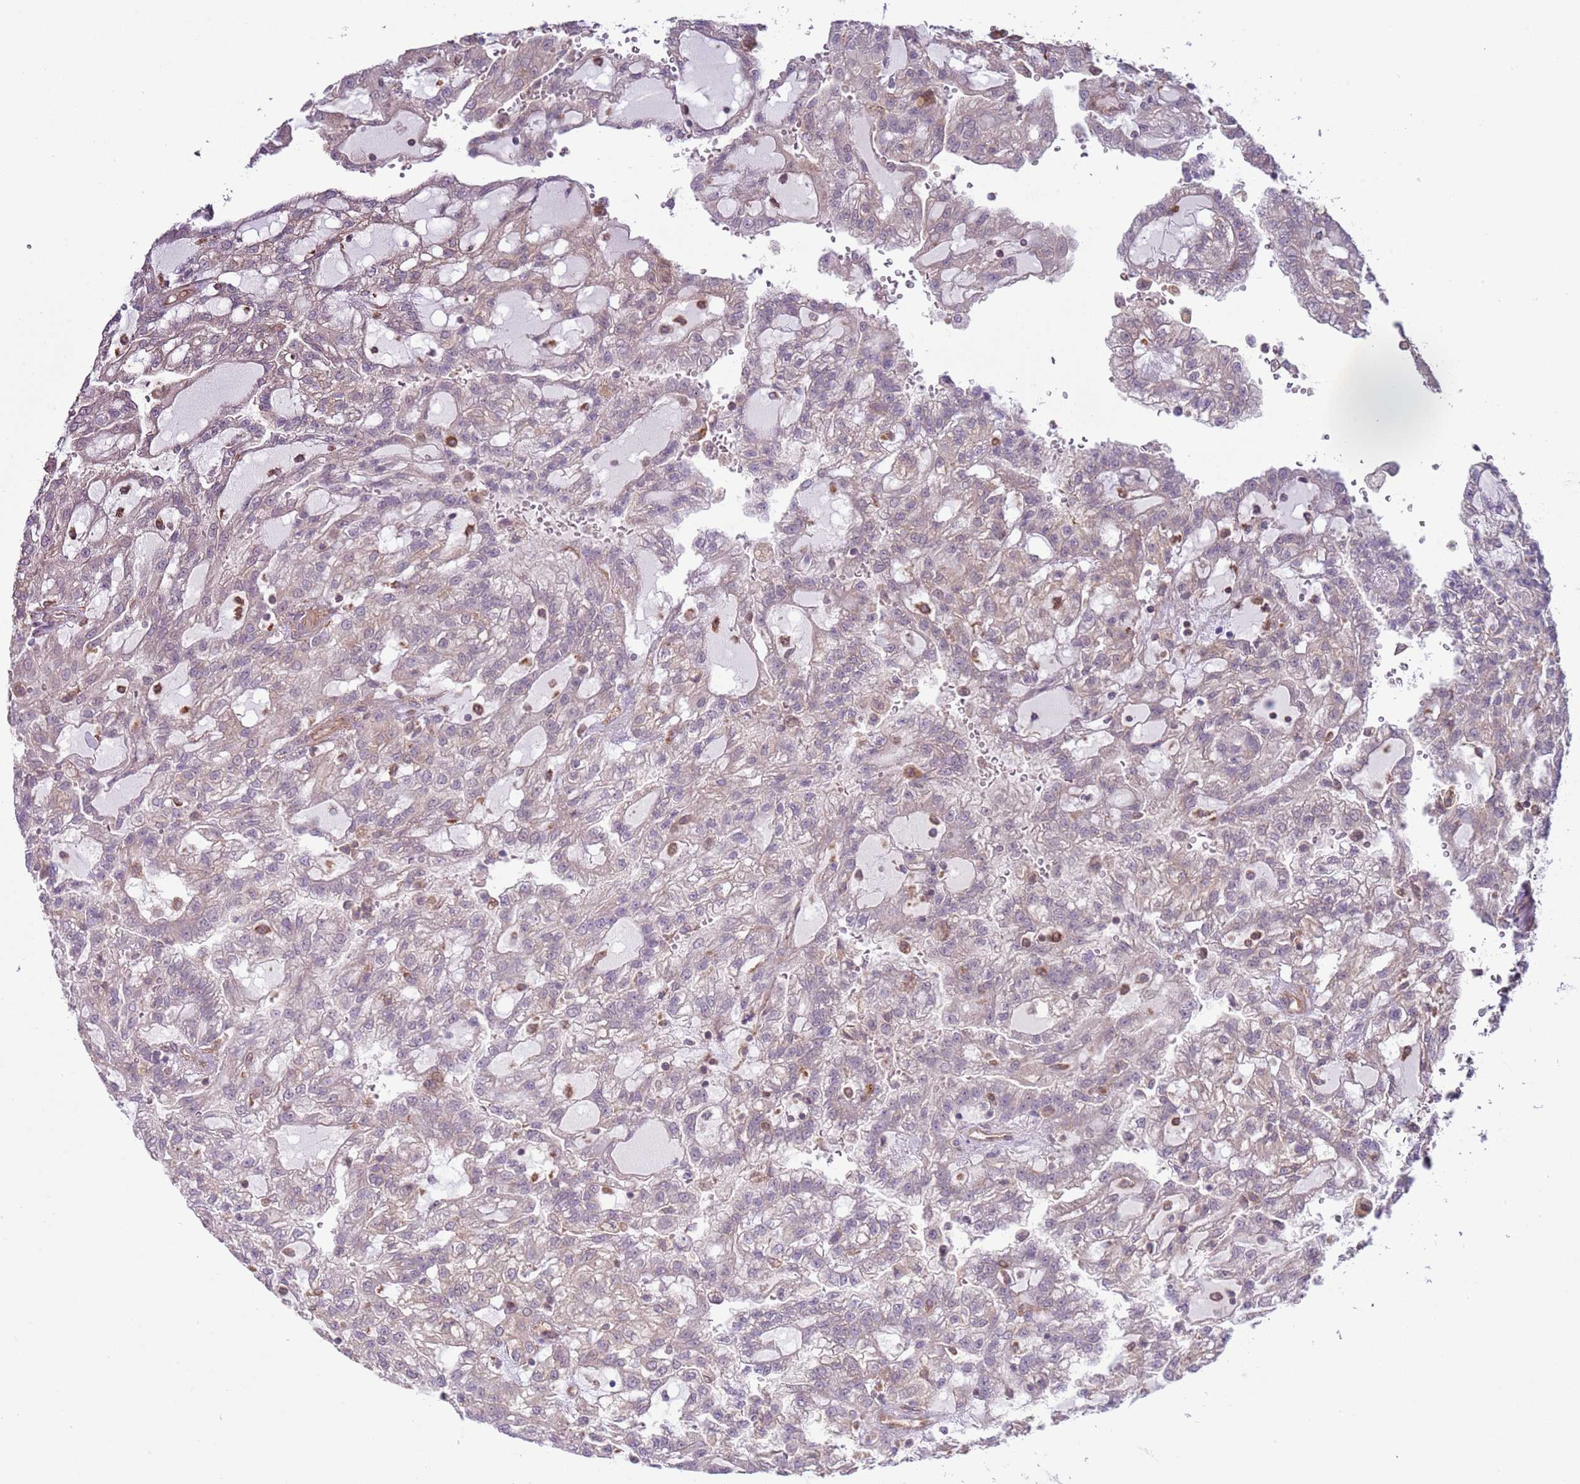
{"staining": {"intensity": "negative", "quantity": "none", "location": "none"}, "tissue": "renal cancer", "cell_type": "Tumor cells", "image_type": "cancer", "snomed": [{"axis": "morphology", "description": "Adenocarcinoma, NOS"}, {"axis": "topography", "description": "Kidney"}], "caption": "The image displays no significant expression in tumor cells of renal cancer (adenocarcinoma).", "gene": "LPIN2", "patient": {"sex": "male", "age": 63}}